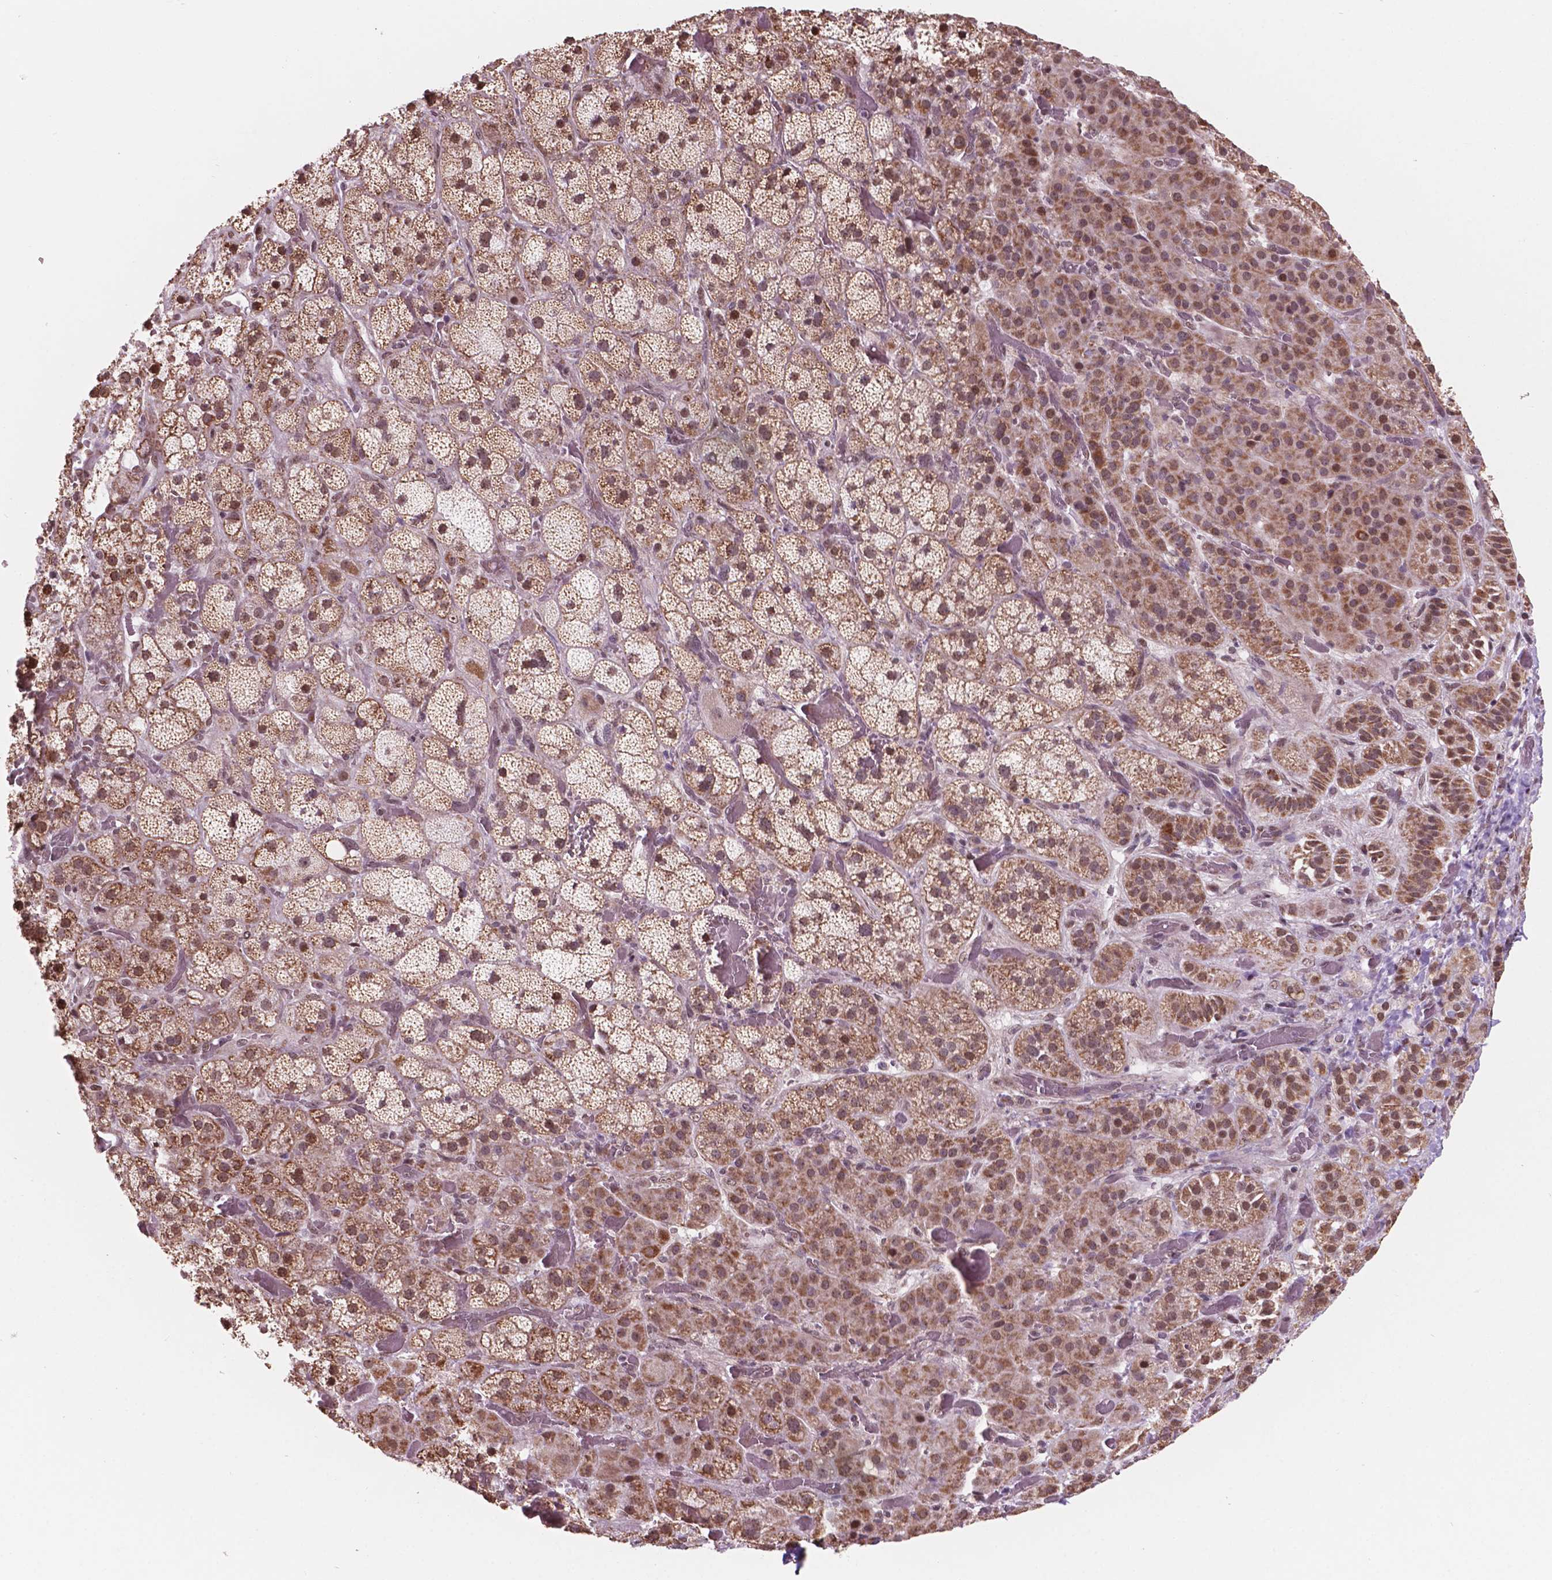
{"staining": {"intensity": "moderate", "quantity": ">75%", "location": "cytoplasmic/membranous,nuclear"}, "tissue": "adrenal gland", "cell_type": "Glandular cells", "image_type": "normal", "snomed": [{"axis": "morphology", "description": "Normal tissue, NOS"}, {"axis": "topography", "description": "Adrenal gland"}], "caption": "The histopathology image demonstrates staining of normal adrenal gland, revealing moderate cytoplasmic/membranous,nuclear protein expression (brown color) within glandular cells. Using DAB (3,3'-diaminobenzidine) (brown) and hematoxylin (blue) stains, captured at high magnification using brightfield microscopy.", "gene": "NDUFA10", "patient": {"sex": "male", "age": 57}}